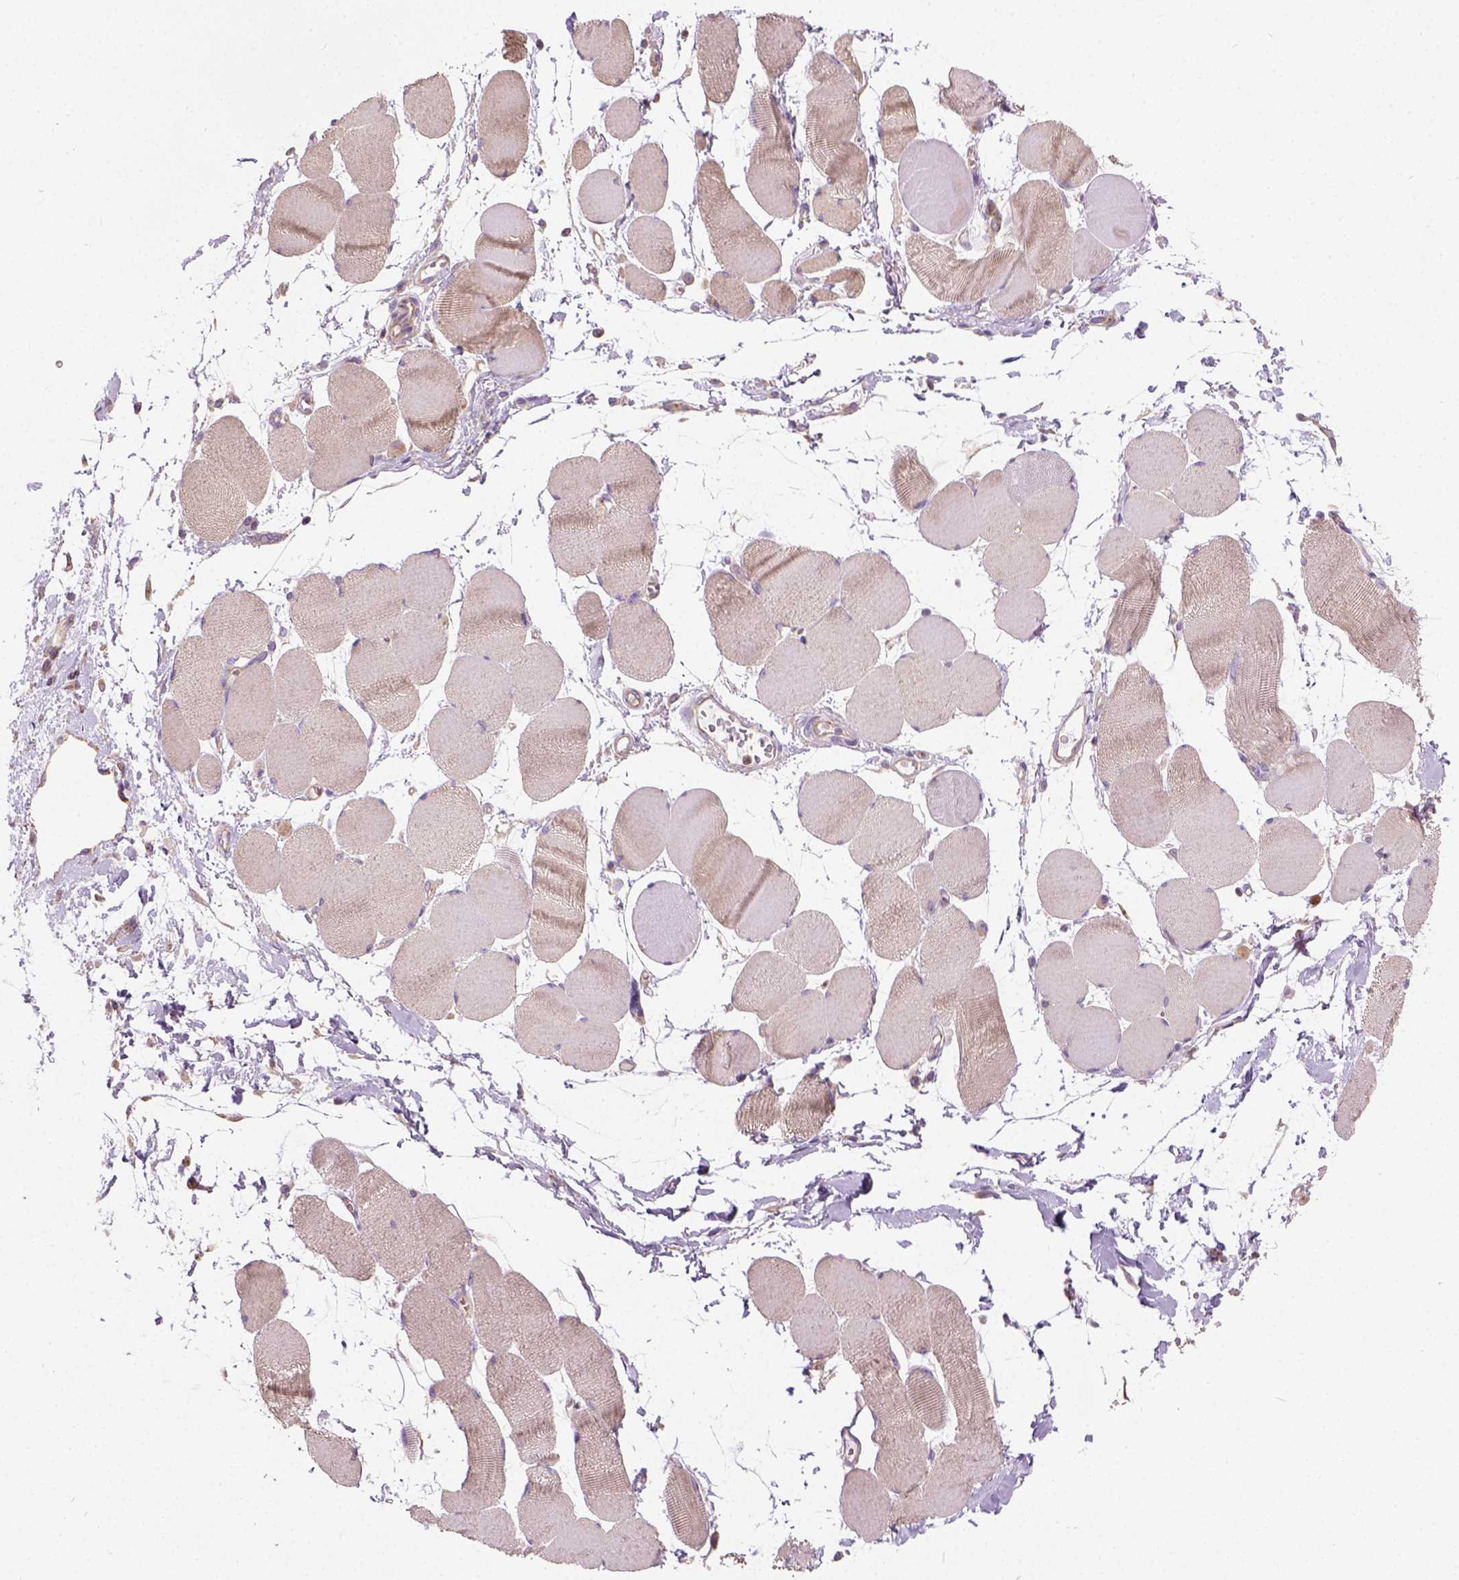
{"staining": {"intensity": "weak", "quantity": "25%-75%", "location": "cytoplasmic/membranous"}, "tissue": "skeletal muscle", "cell_type": "Myocytes", "image_type": "normal", "snomed": [{"axis": "morphology", "description": "Normal tissue, NOS"}, {"axis": "topography", "description": "Skeletal muscle"}], "caption": "Myocytes demonstrate low levels of weak cytoplasmic/membranous staining in about 25%-75% of cells in unremarkable skeletal muscle. (DAB = brown stain, brightfield microscopy at high magnification).", "gene": "CRACR2A", "patient": {"sex": "female", "age": 75}}